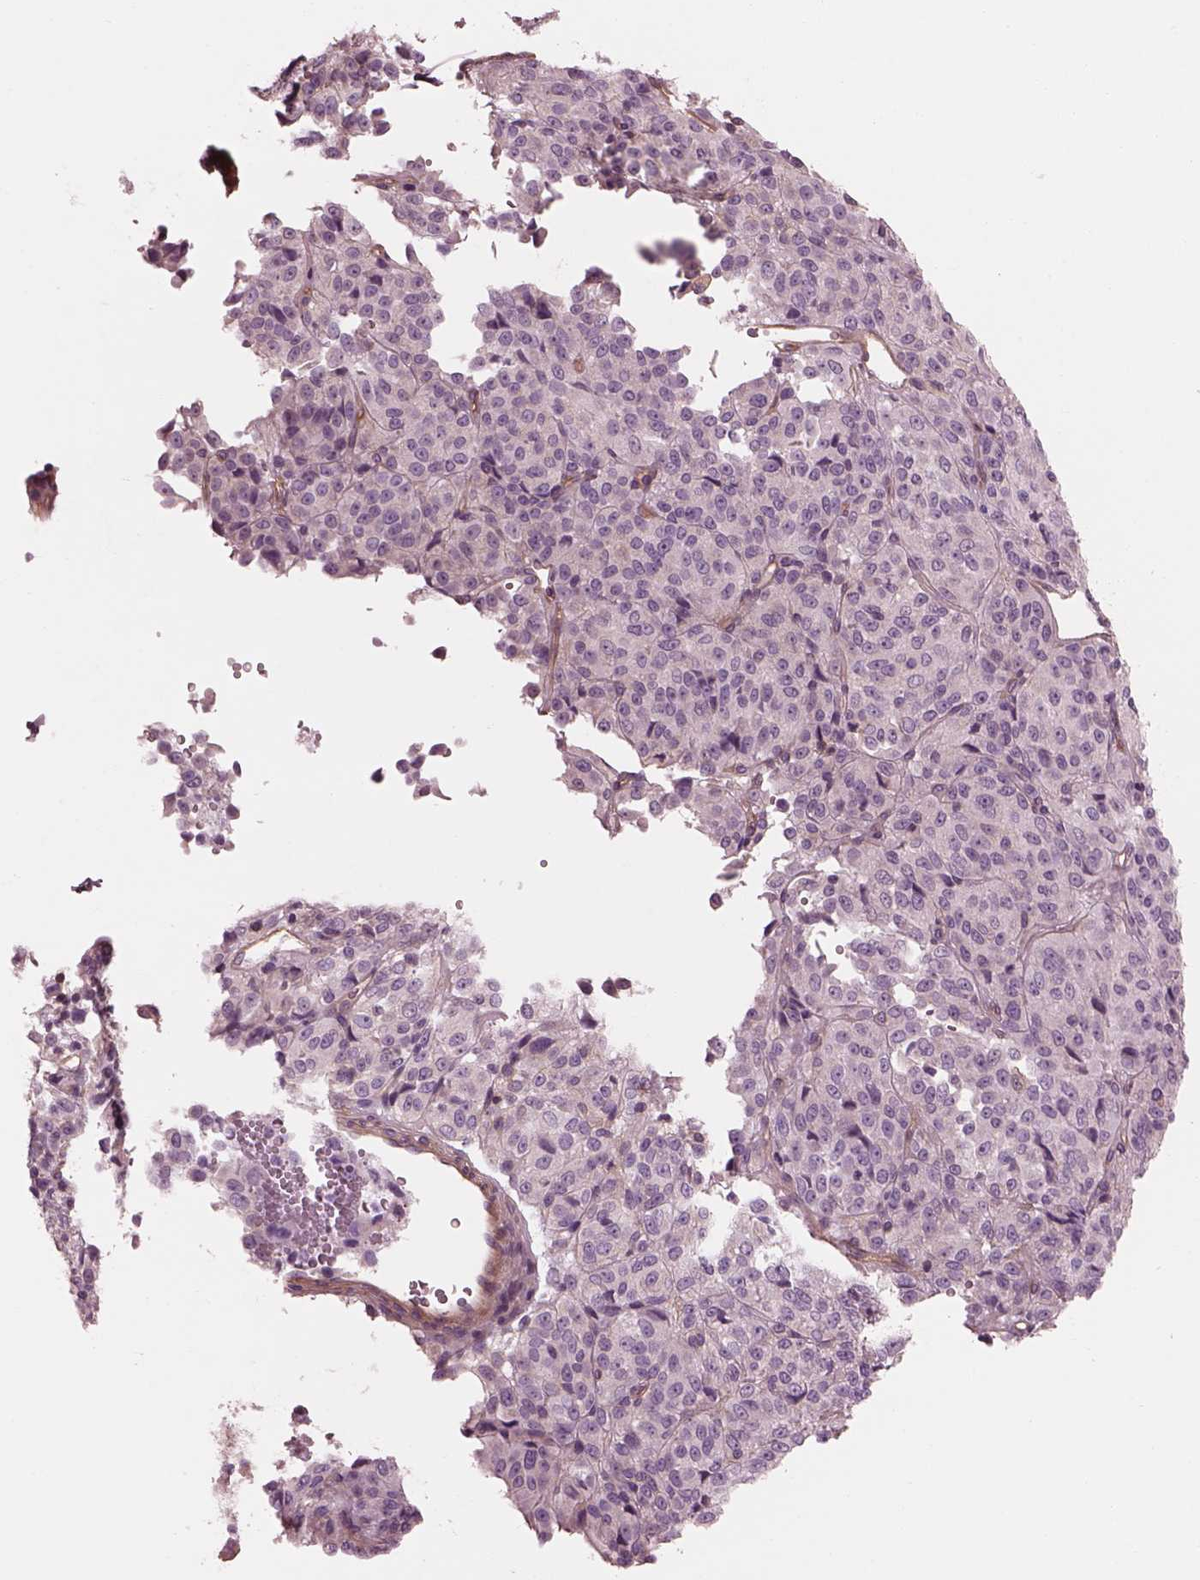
{"staining": {"intensity": "negative", "quantity": "none", "location": "none"}, "tissue": "melanoma", "cell_type": "Tumor cells", "image_type": "cancer", "snomed": [{"axis": "morphology", "description": "Malignant melanoma, Metastatic site"}, {"axis": "topography", "description": "Brain"}], "caption": "Immunohistochemistry histopathology image of human malignant melanoma (metastatic site) stained for a protein (brown), which reveals no expression in tumor cells.", "gene": "ELAPOR1", "patient": {"sex": "female", "age": 56}}